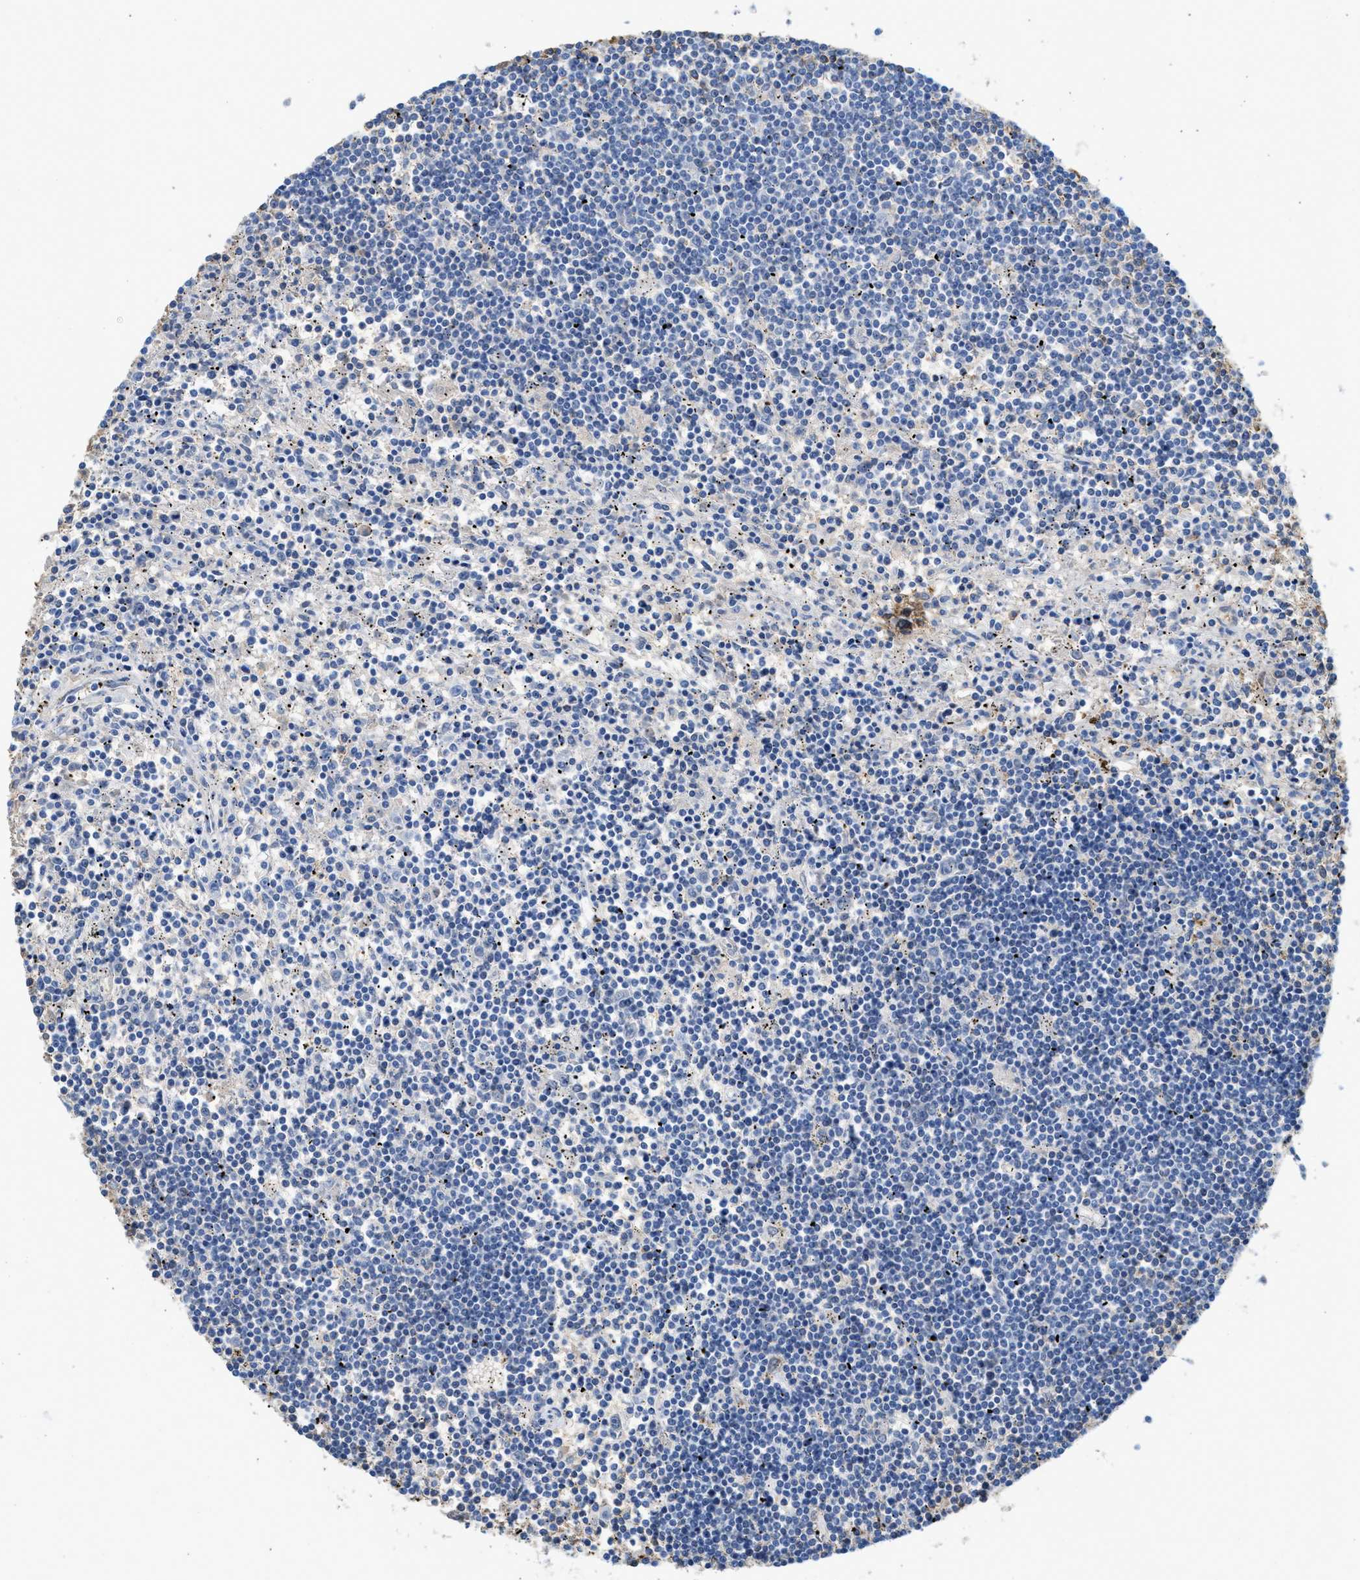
{"staining": {"intensity": "negative", "quantity": "none", "location": "none"}, "tissue": "lymphoma", "cell_type": "Tumor cells", "image_type": "cancer", "snomed": [{"axis": "morphology", "description": "Malignant lymphoma, non-Hodgkin's type, Low grade"}, {"axis": "topography", "description": "Spleen"}], "caption": "This is an immunohistochemistry micrograph of lymphoma. There is no staining in tumor cells.", "gene": "TNR", "patient": {"sex": "male", "age": 76}}